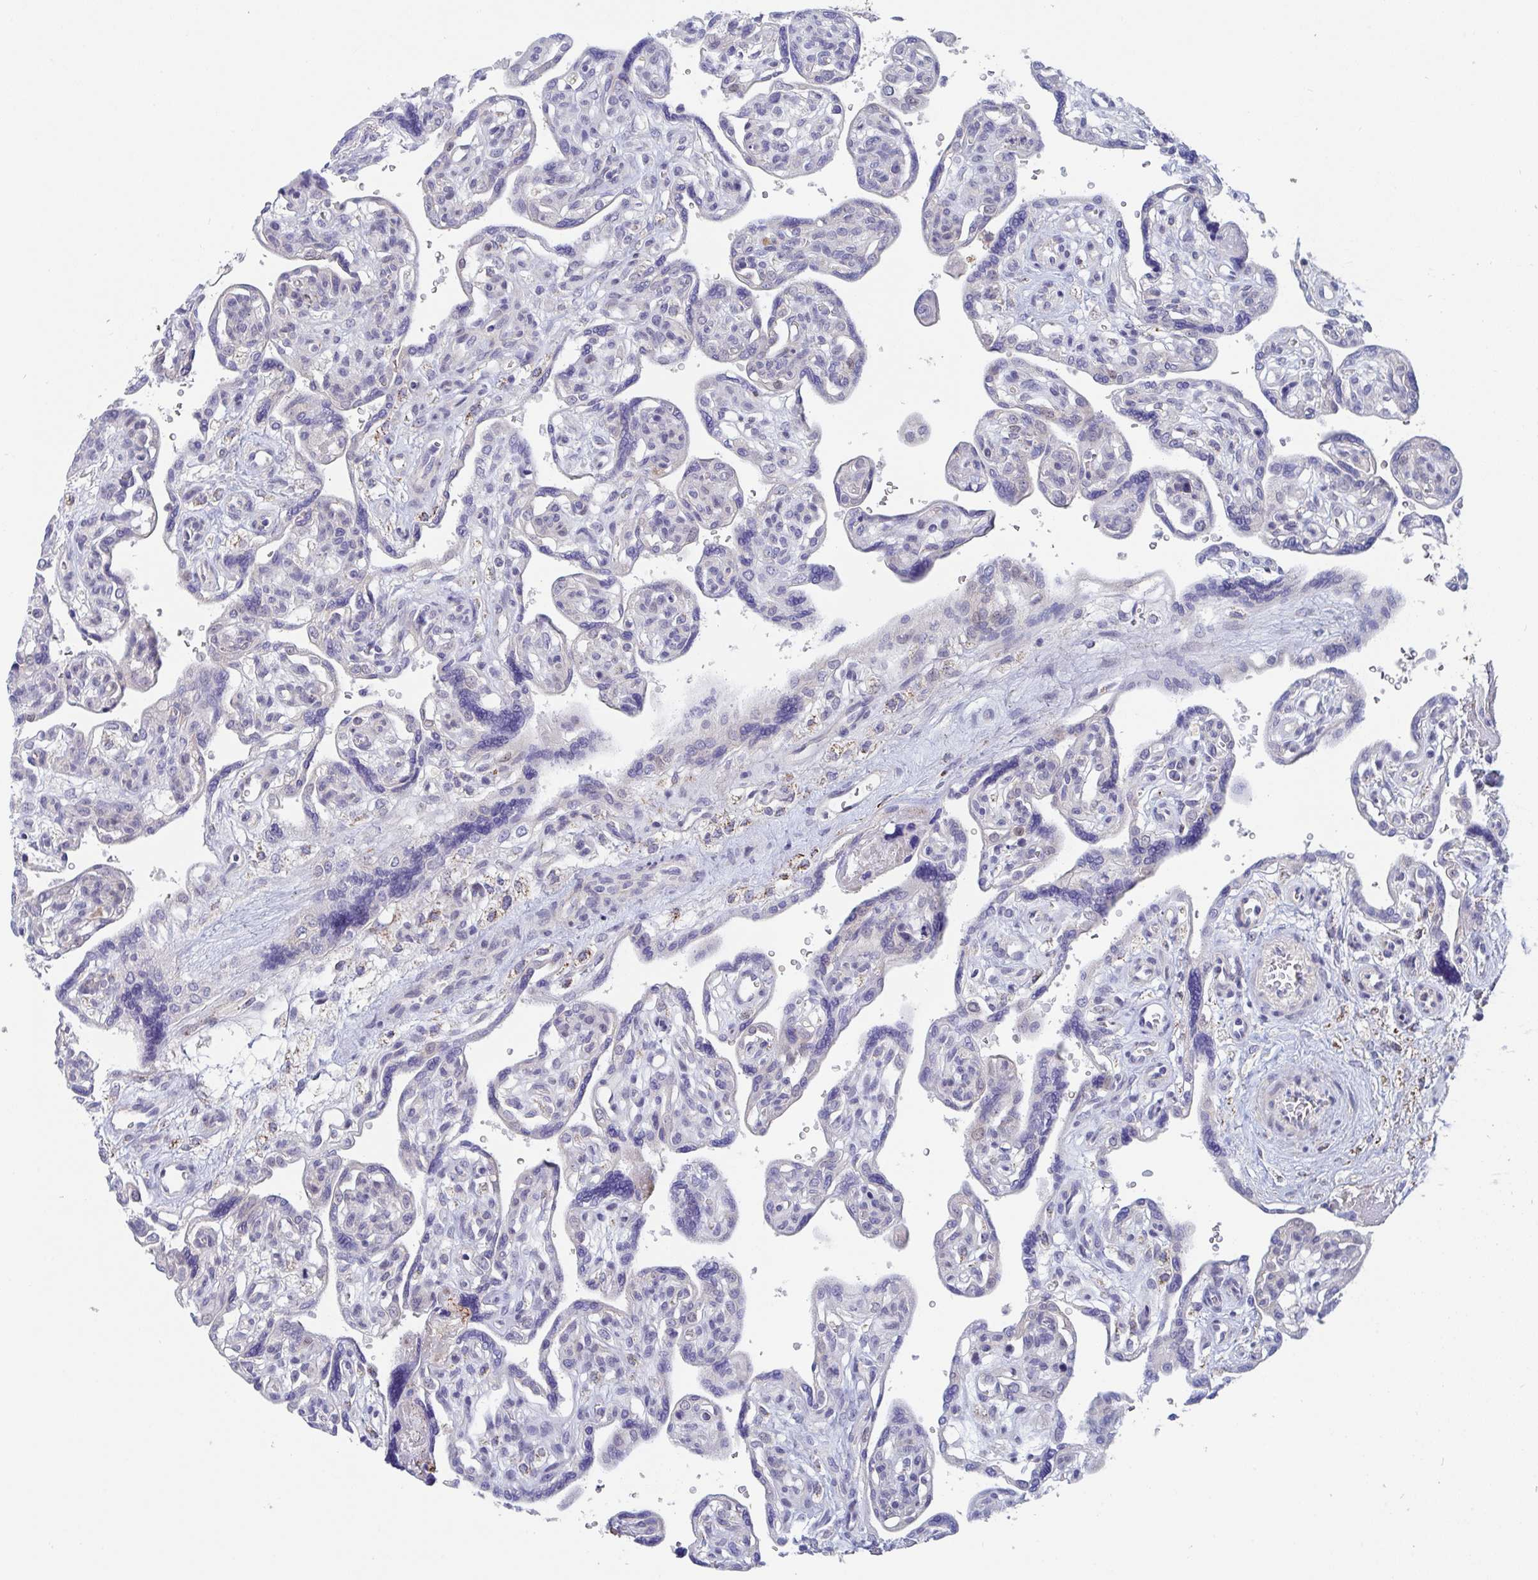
{"staining": {"intensity": "moderate", "quantity": "<25%", "location": "cytoplasmic/membranous"}, "tissue": "placenta", "cell_type": "Decidual cells", "image_type": "normal", "snomed": [{"axis": "morphology", "description": "Normal tissue, NOS"}, {"axis": "topography", "description": "Placenta"}], "caption": "A high-resolution image shows immunohistochemistry (IHC) staining of benign placenta, which demonstrates moderate cytoplasmic/membranous positivity in approximately <25% of decidual cells. Immunohistochemistry stains the protein in brown and the nuclei are stained blue.", "gene": "FAM156A", "patient": {"sex": "female", "age": 39}}